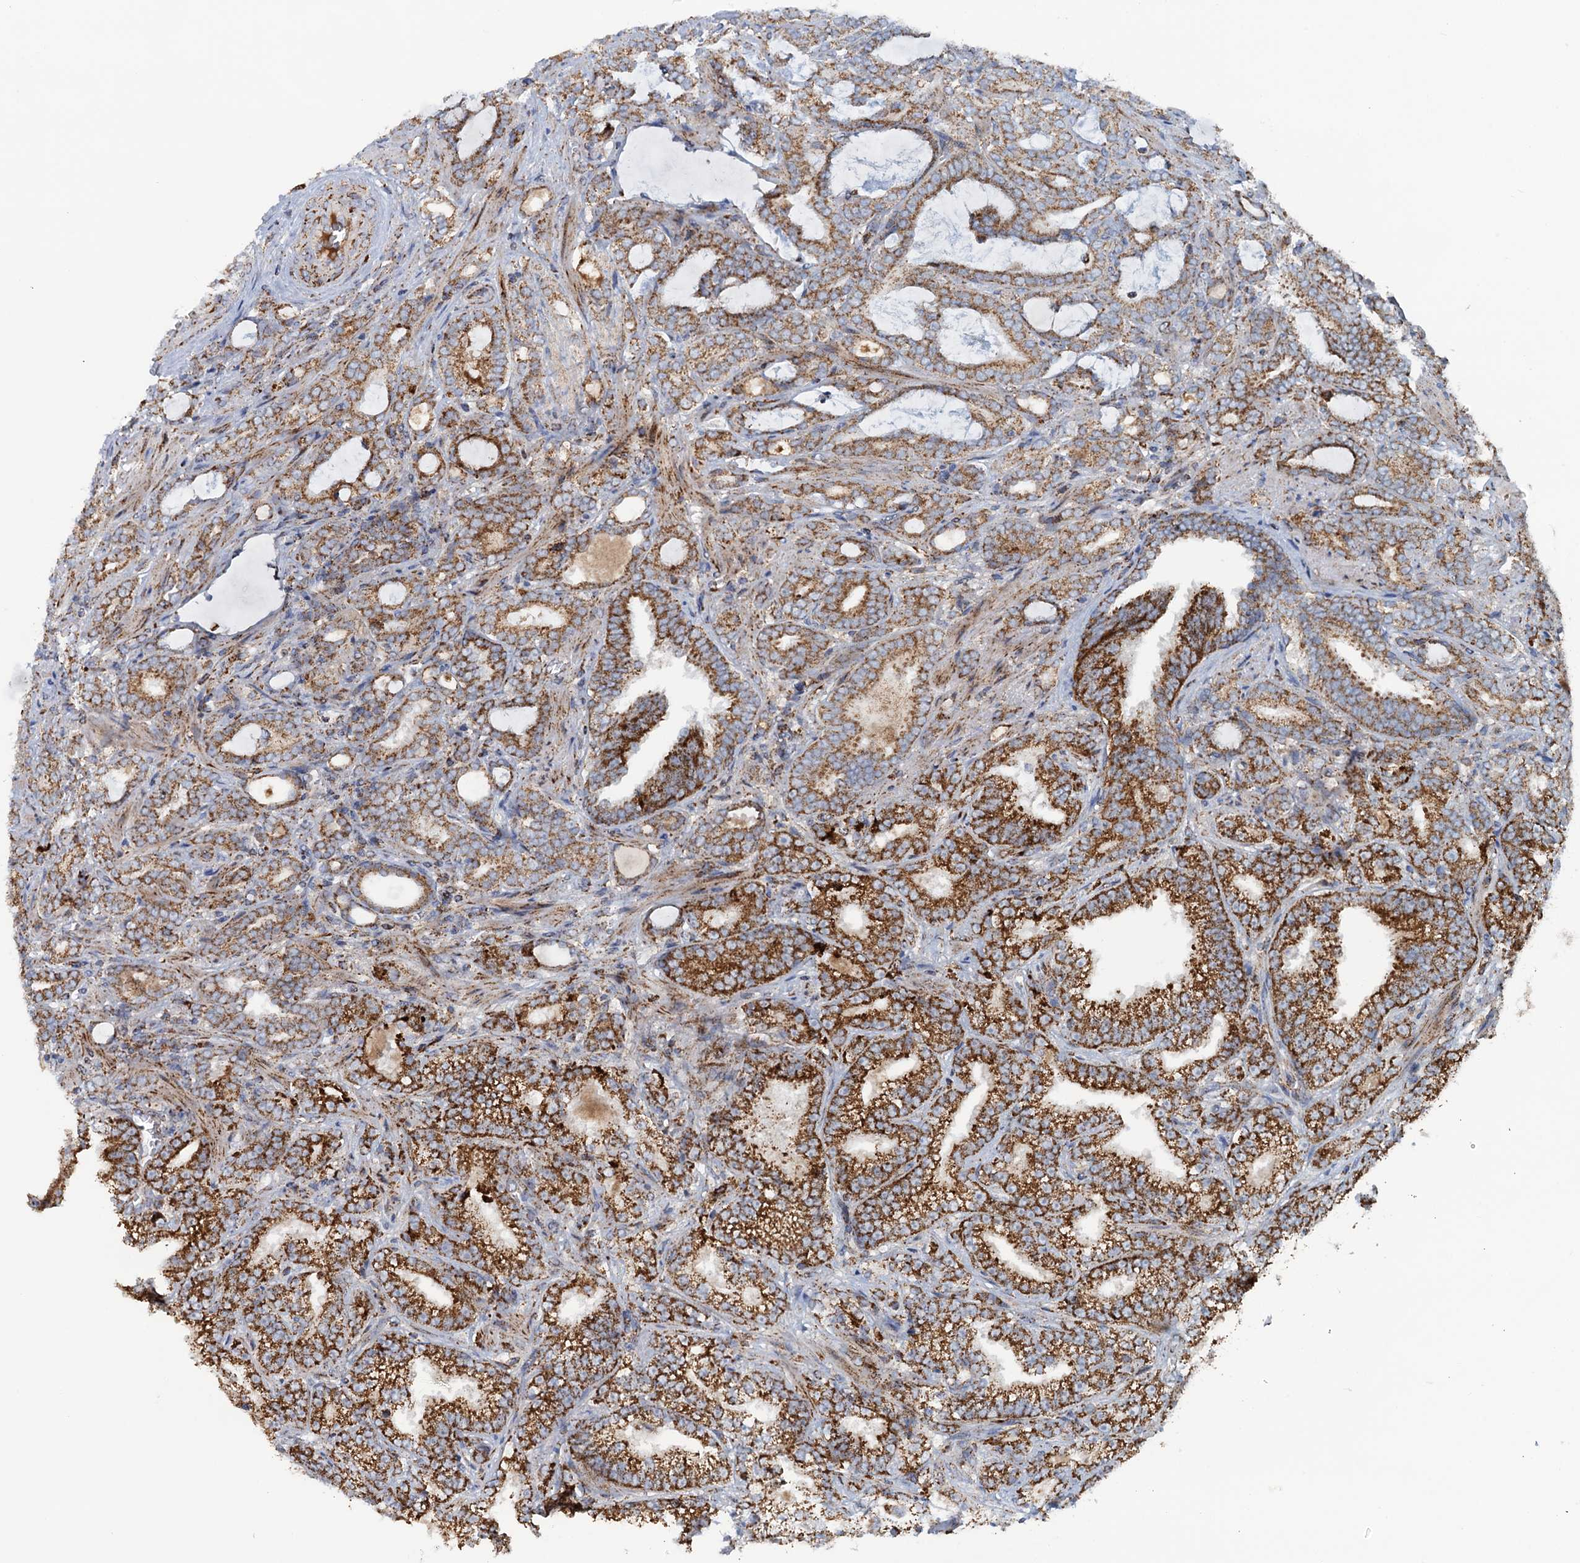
{"staining": {"intensity": "strong", "quantity": ">75%", "location": "cytoplasmic/membranous"}, "tissue": "prostate cancer", "cell_type": "Tumor cells", "image_type": "cancer", "snomed": [{"axis": "morphology", "description": "Adenocarcinoma, High grade"}, {"axis": "topography", "description": "Prostate and seminal vesicle, NOS"}], "caption": "Adenocarcinoma (high-grade) (prostate) tissue shows strong cytoplasmic/membranous staining in about >75% of tumor cells", "gene": "GTPBP3", "patient": {"sex": "male", "age": 67}}